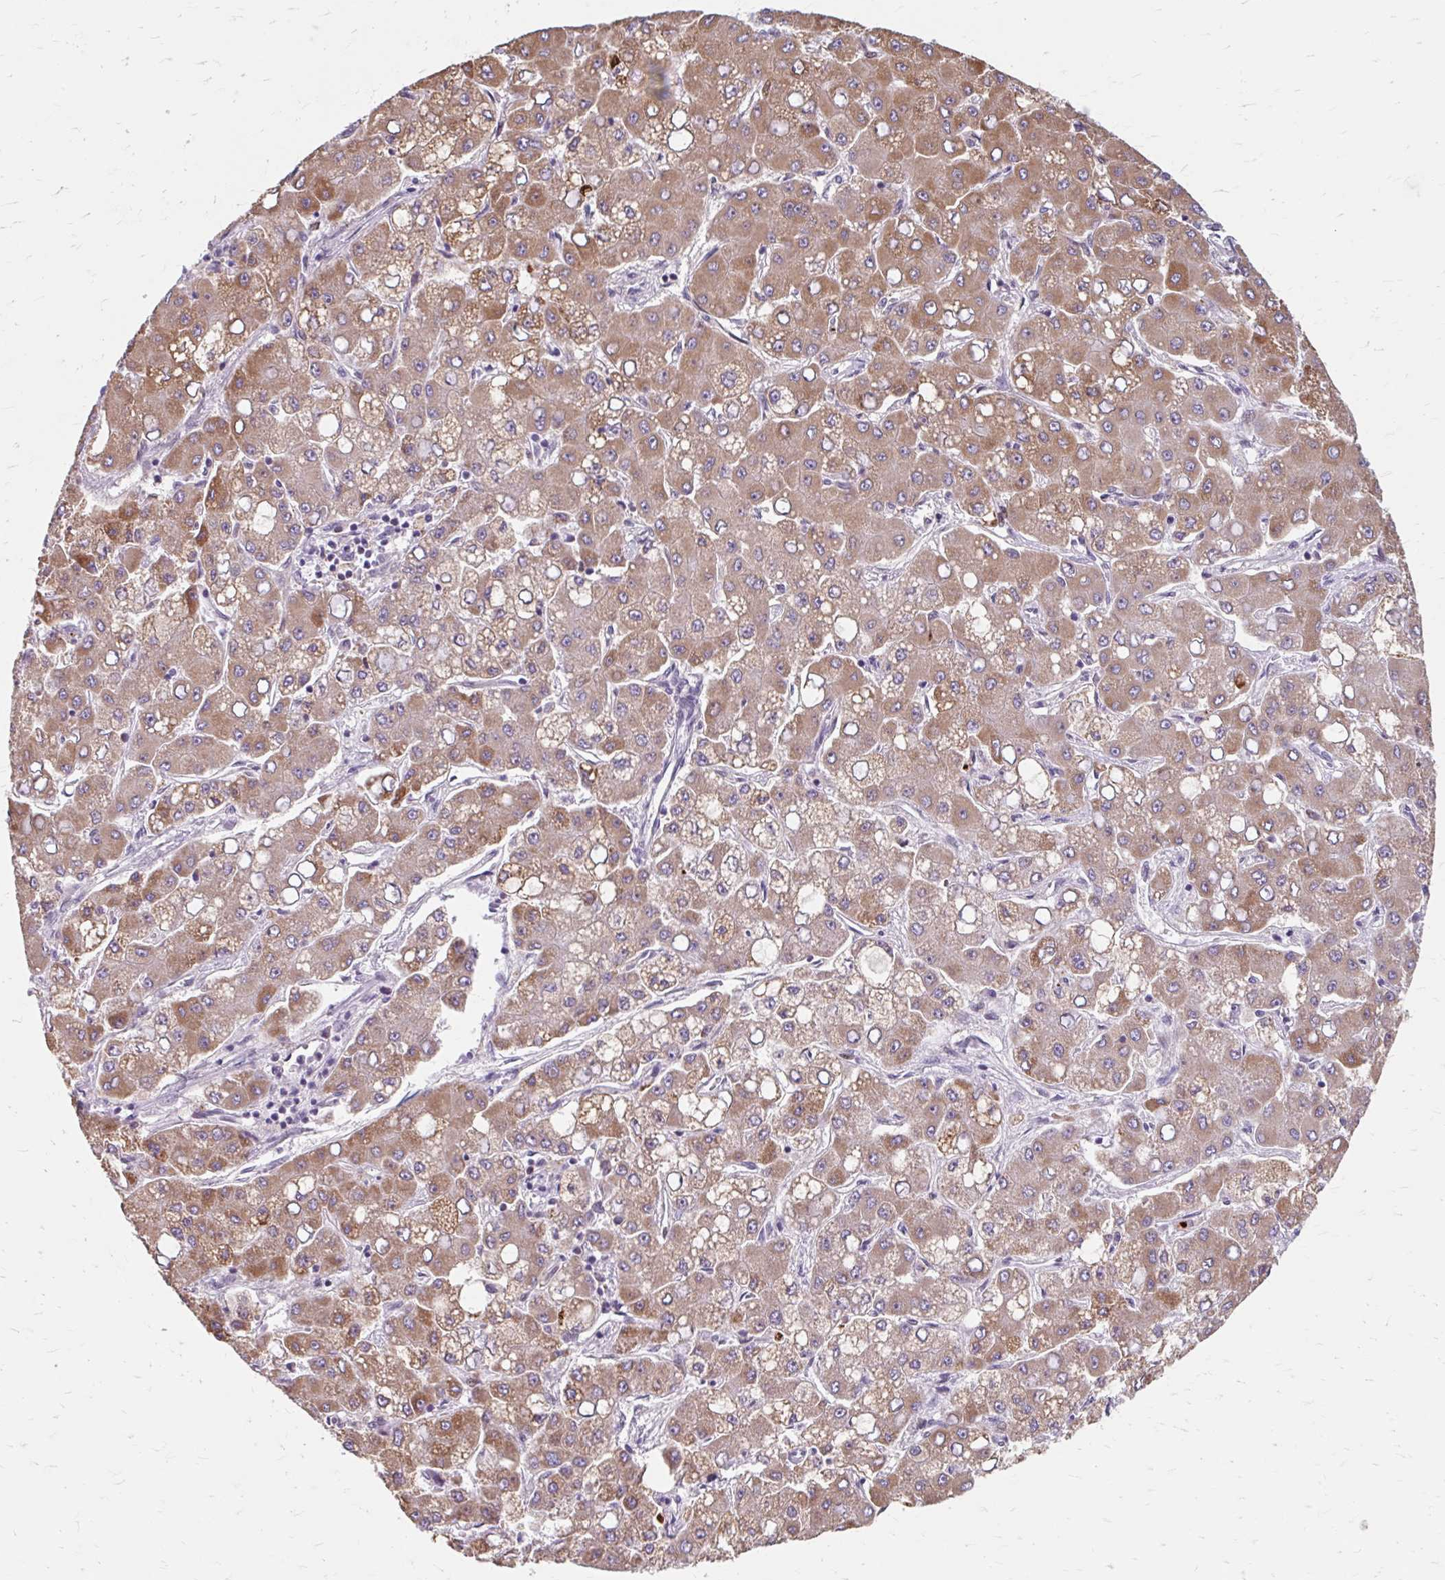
{"staining": {"intensity": "moderate", "quantity": ">75%", "location": "cytoplasmic/membranous"}, "tissue": "liver cancer", "cell_type": "Tumor cells", "image_type": "cancer", "snomed": [{"axis": "morphology", "description": "Carcinoma, Hepatocellular, NOS"}, {"axis": "topography", "description": "Liver"}], "caption": "Tumor cells display moderate cytoplasmic/membranous staining in approximately >75% of cells in hepatocellular carcinoma (liver).", "gene": "BEAN1", "patient": {"sex": "male", "age": 40}}